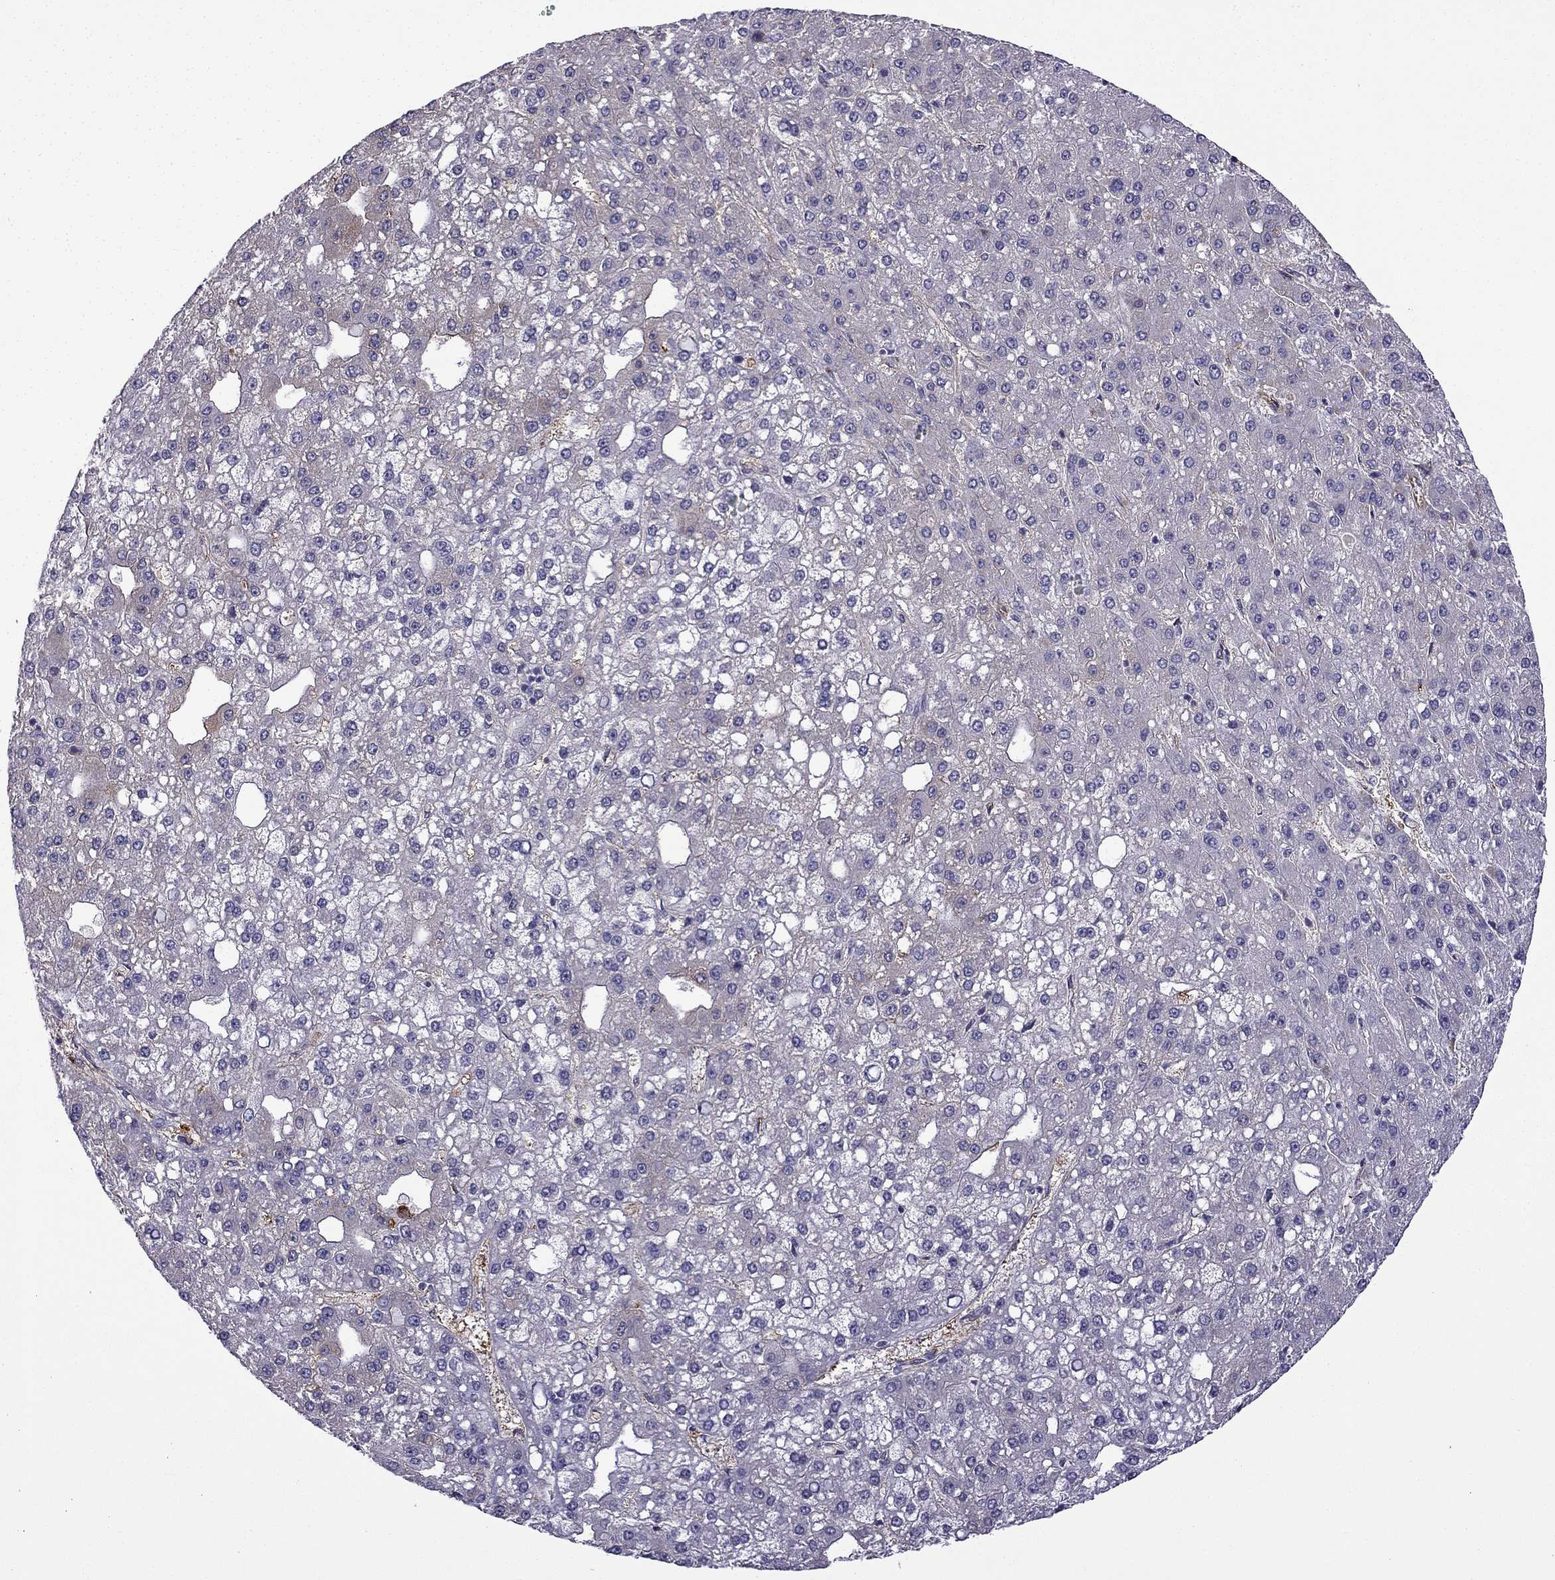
{"staining": {"intensity": "negative", "quantity": "none", "location": "none"}, "tissue": "liver cancer", "cell_type": "Tumor cells", "image_type": "cancer", "snomed": [{"axis": "morphology", "description": "Carcinoma, Hepatocellular, NOS"}, {"axis": "topography", "description": "Liver"}], "caption": "Human liver cancer stained for a protein using IHC displays no positivity in tumor cells.", "gene": "MAP4", "patient": {"sex": "male", "age": 67}}